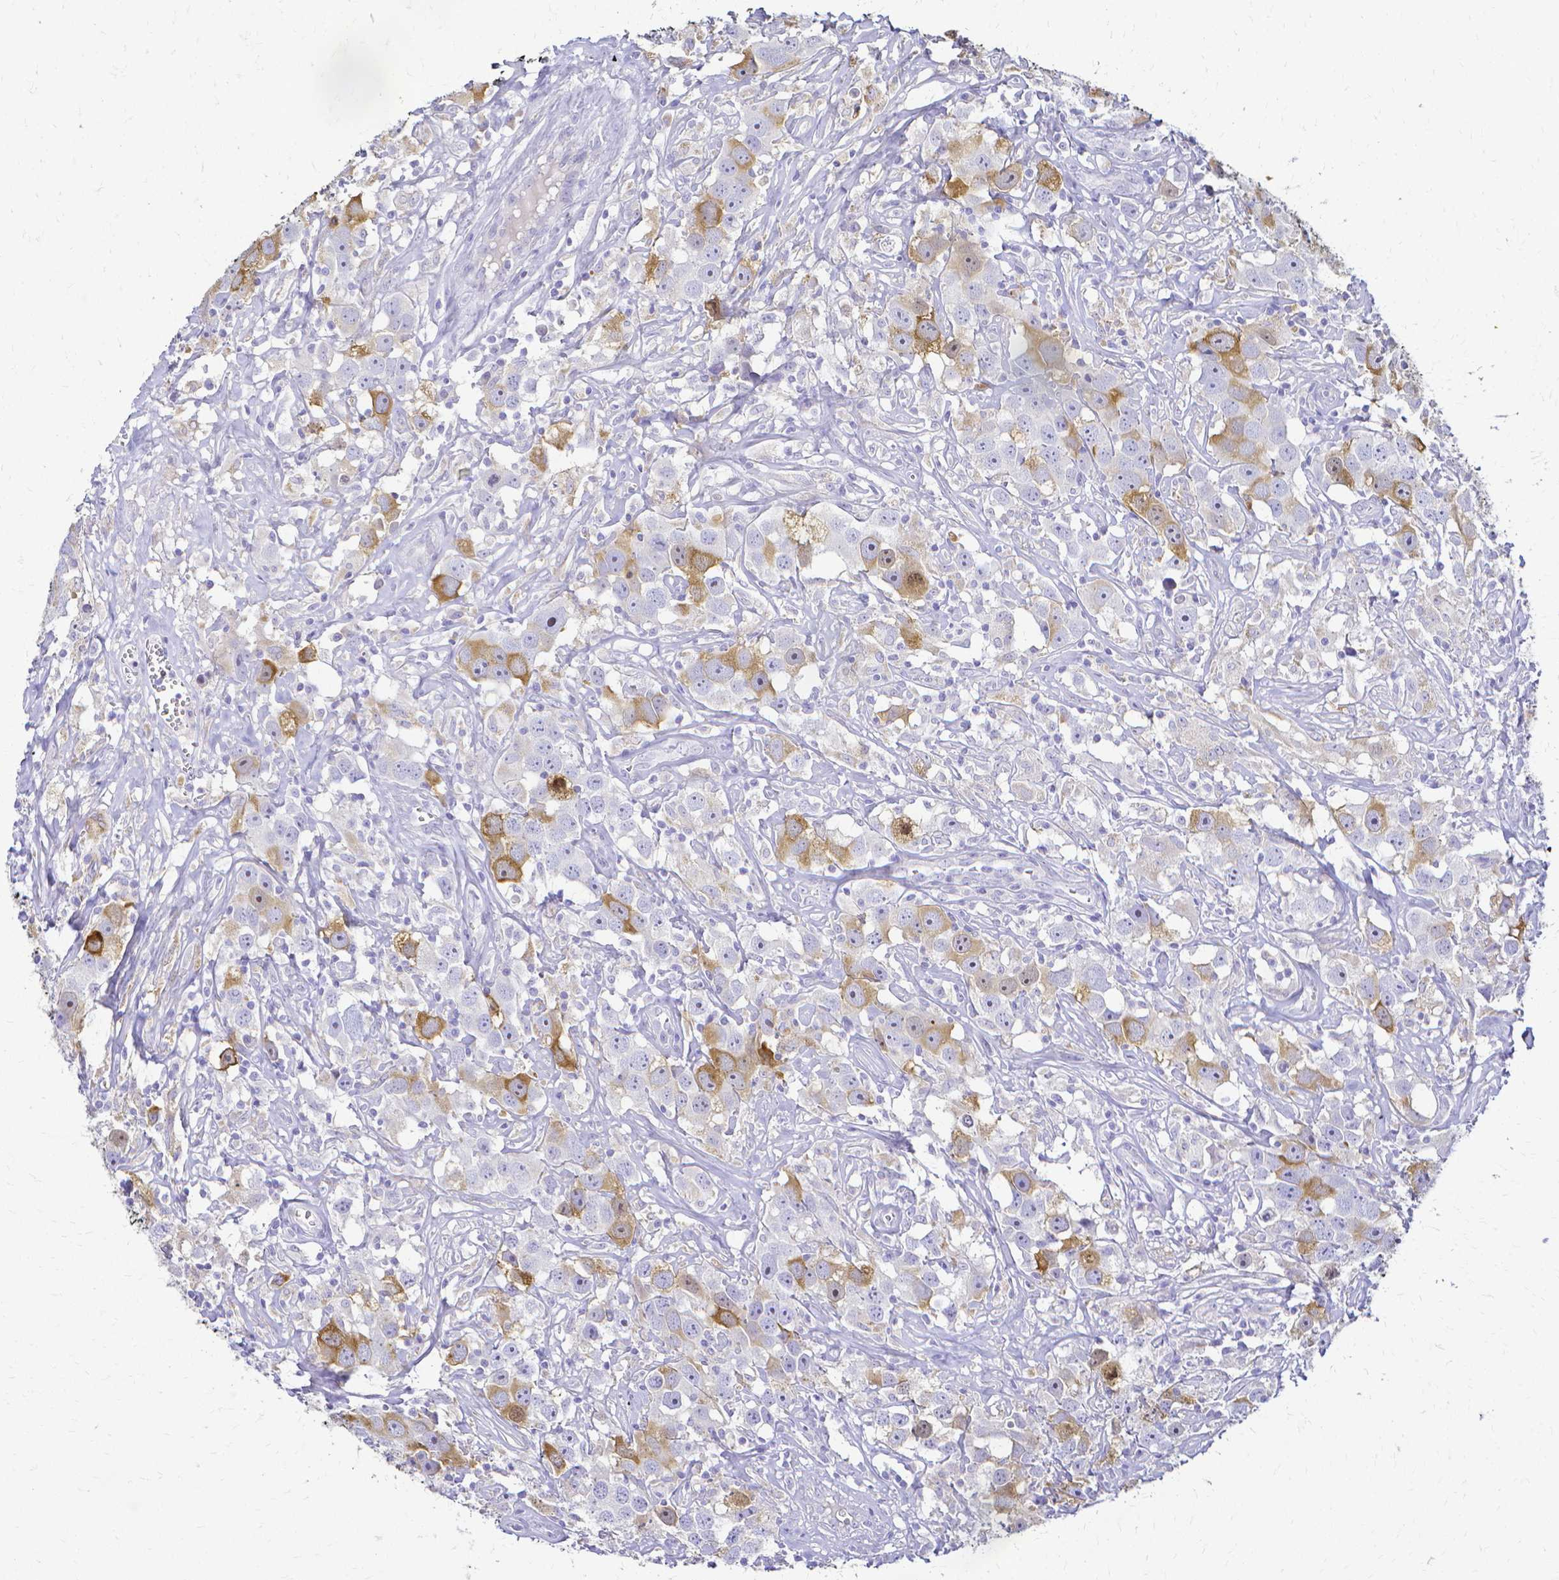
{"staining": {"intensity": "moderate", "quantity": "<25%", "location": "cytoplasmic/membranous"}, "tissue": "testis cancer", "cell_type": "Tumor cells", "image_type": "cancer", "snomed": [{"axis": "morphology", "description": "Seminoma, NOS"}, {"axis": "topography", "description": "Testis"}], "caption": "Immunohistochemical staining of testis cancer shows low levels of moderate cytoplasmic/membranous protein expression in about <25% of tumor cells. The staining was performed using DAB, with brown indicating positive protein expression. Nuclei are stained blue with hematoxylin.", "gene": "CCNB1", "patient": {"sex": "male", "age": 49}}